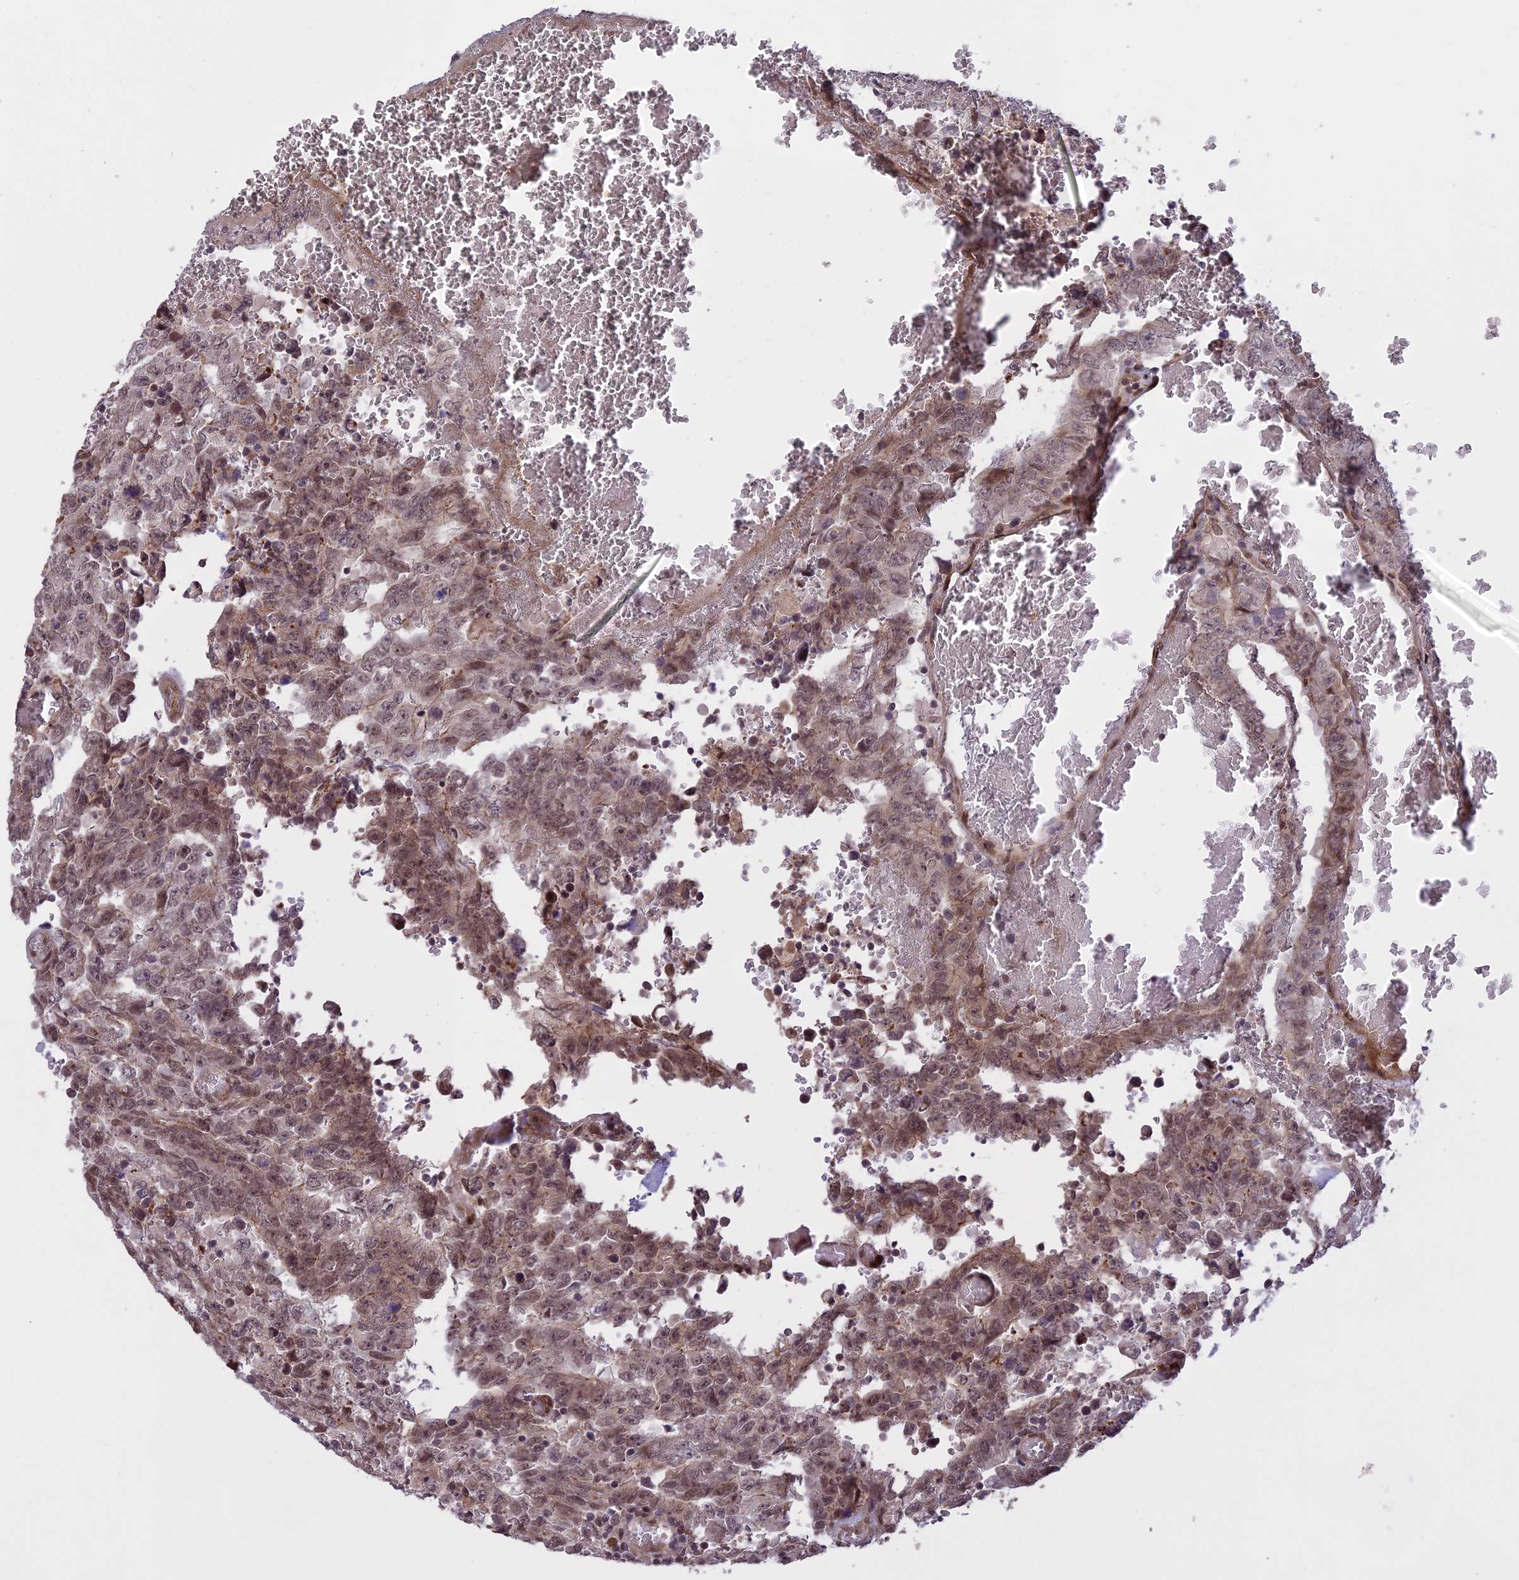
{"staining": {"intensity": "weak", "quantity": "<25%", "location": "nuclear"}, "tissue": "testis cancer", "cell_type": "Tumor cells", "image_type": "cancer", "snomed": [{"axis": "morphology", "description": "Carcinoma, Embryonal, NOS"}, {"axis": "topography", "description": "Testis"}], "caption": "A high-resolution micrograph shows immunohistochemistry staining of embryonal carcinoma (testis), which displays no significant positivity in tumor cells.", "gene": "PRELID2", "patient": {"sex": "male", "age": 26}}